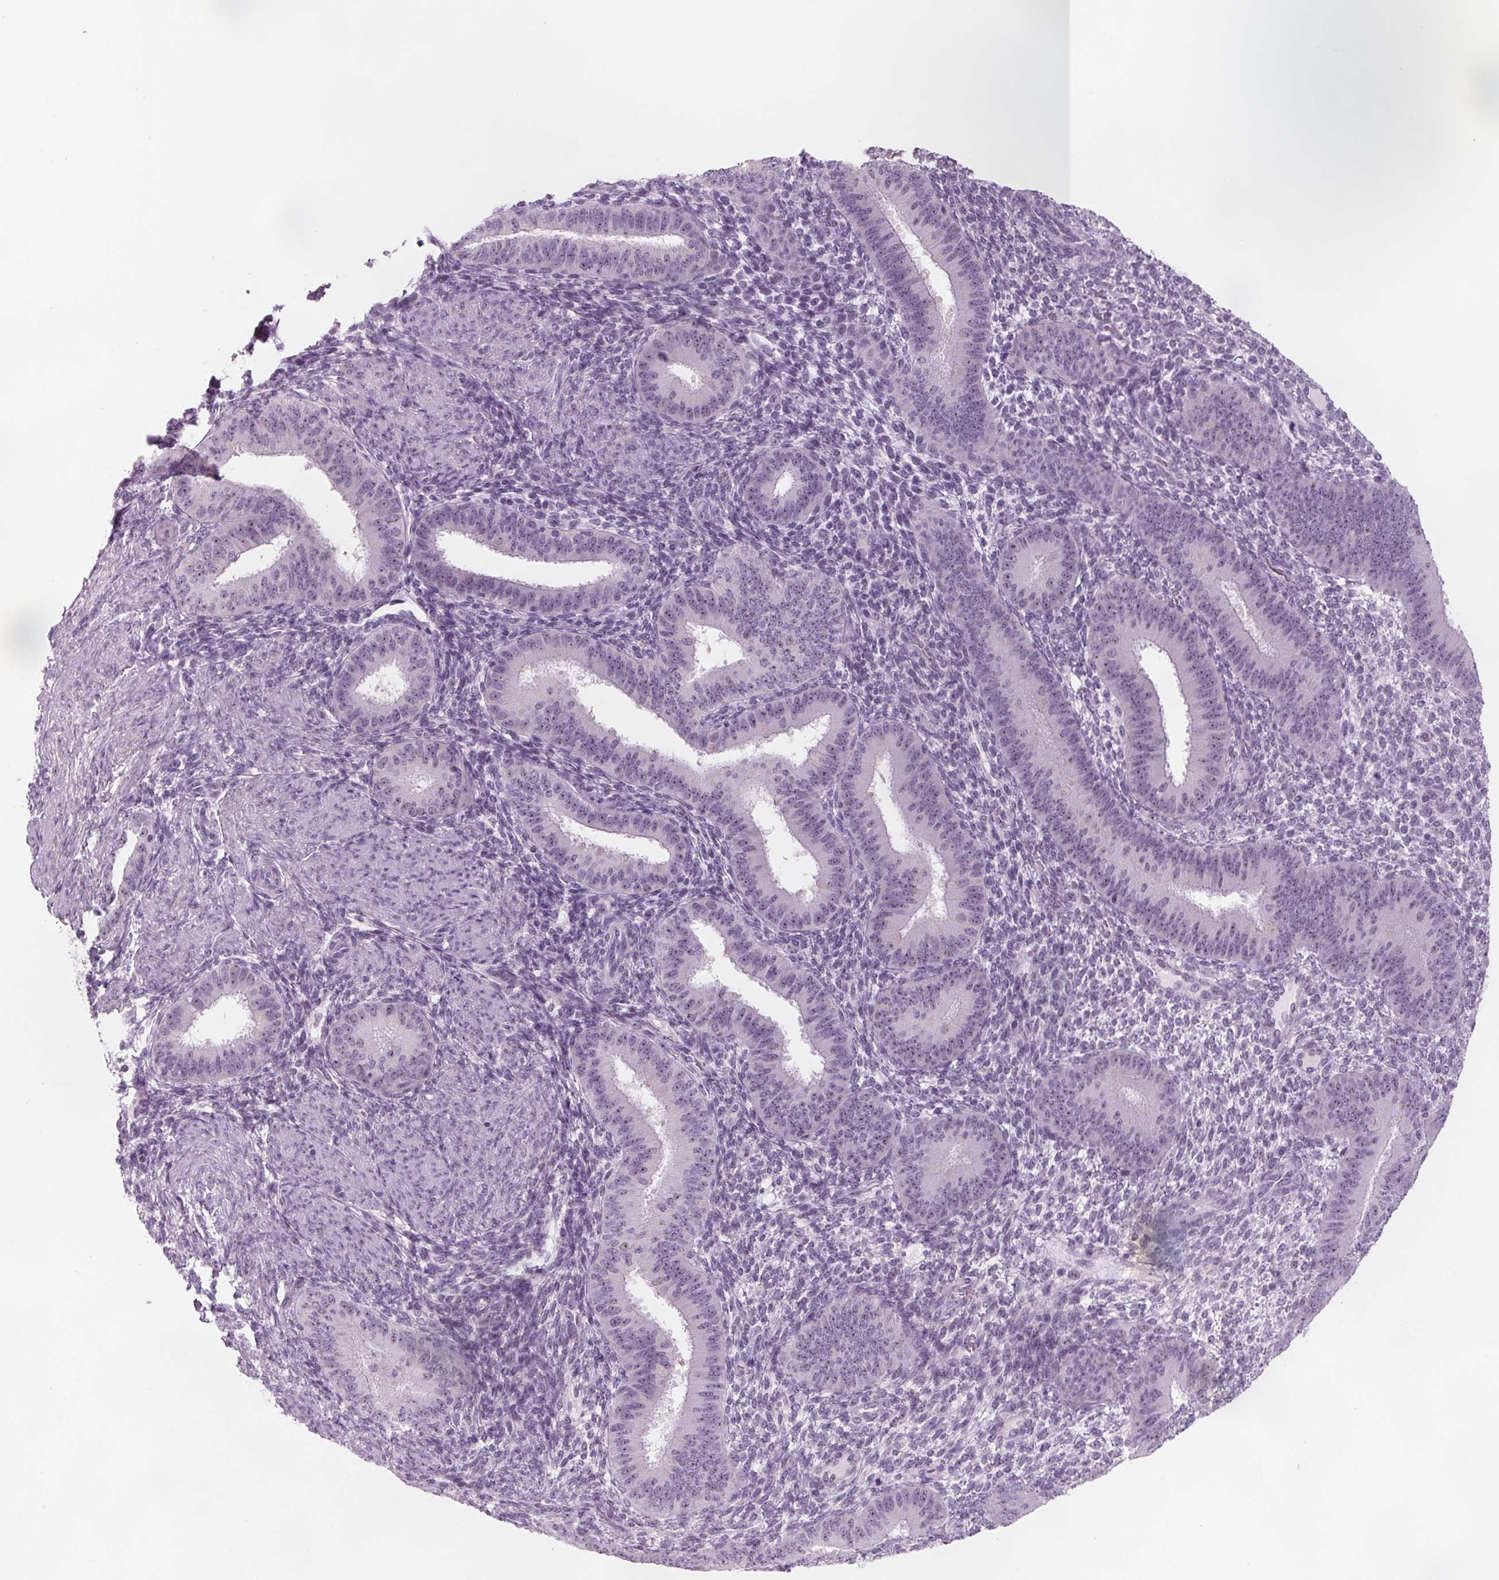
{"staining": {"intensity": "negative", "quantity": "none", "location": "none"}, "tissue": "endometrium", "cell_type": "Cells in endometrial stroma", "image_type": "normal", "snomed": [{"axis": "morphology", "description": "Normal tissue, NOS"}, {"axis": "topography", "description": "Endometrium"}], "caption": "This is an immunohistochemistry photomicrograph of benign human endometrium. There is no expression in cells in endometrial stroma.", "gene": "DNTTIP2", "patient": {"sex": "female", "age": 39}}